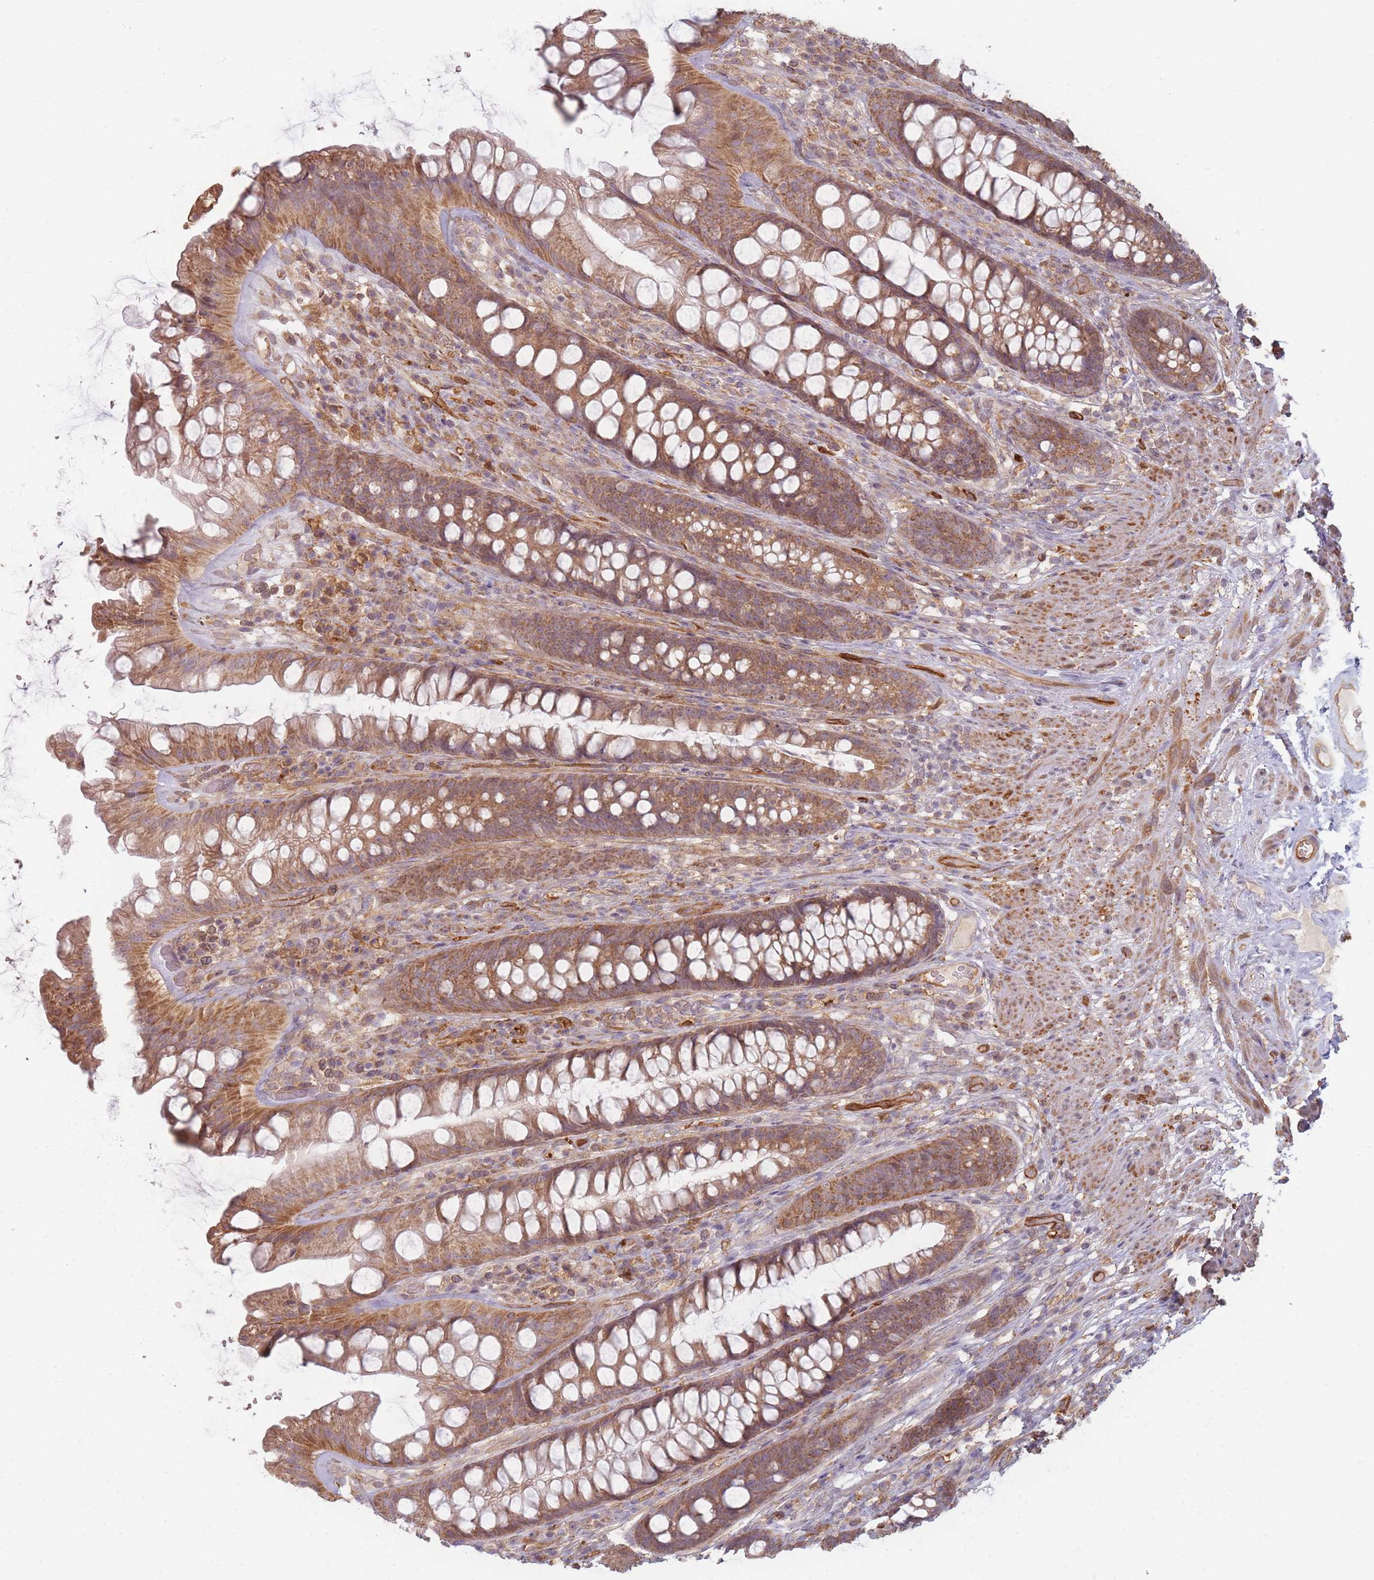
{"staining": {"intensity": "moderate", "quantity": ">75%", "location": "cytoplasmic/membranous"}, "tissue": "rectum", "cell_type": "Glandular cells", "image_type": "normal", "snomed": [{"axis": "morphology", "description": "Normal tissue, NOS"}, {"axis": "topography", "description": "Rectum"}], "caption": "The histopathology image exhibits immunohistochemical staining of benign rectum. There is moderate cytoplasmic/membranous expression is seen in approximately >75% of glandular cells. (Stains: DAB (3,3'-diaminobenzidine) in brown, nuclei in blue, Microscopy: brightfield microscopy at high magnification).", "gene": "MRPS6", "patient": {"sex": "male", "age": 74}}